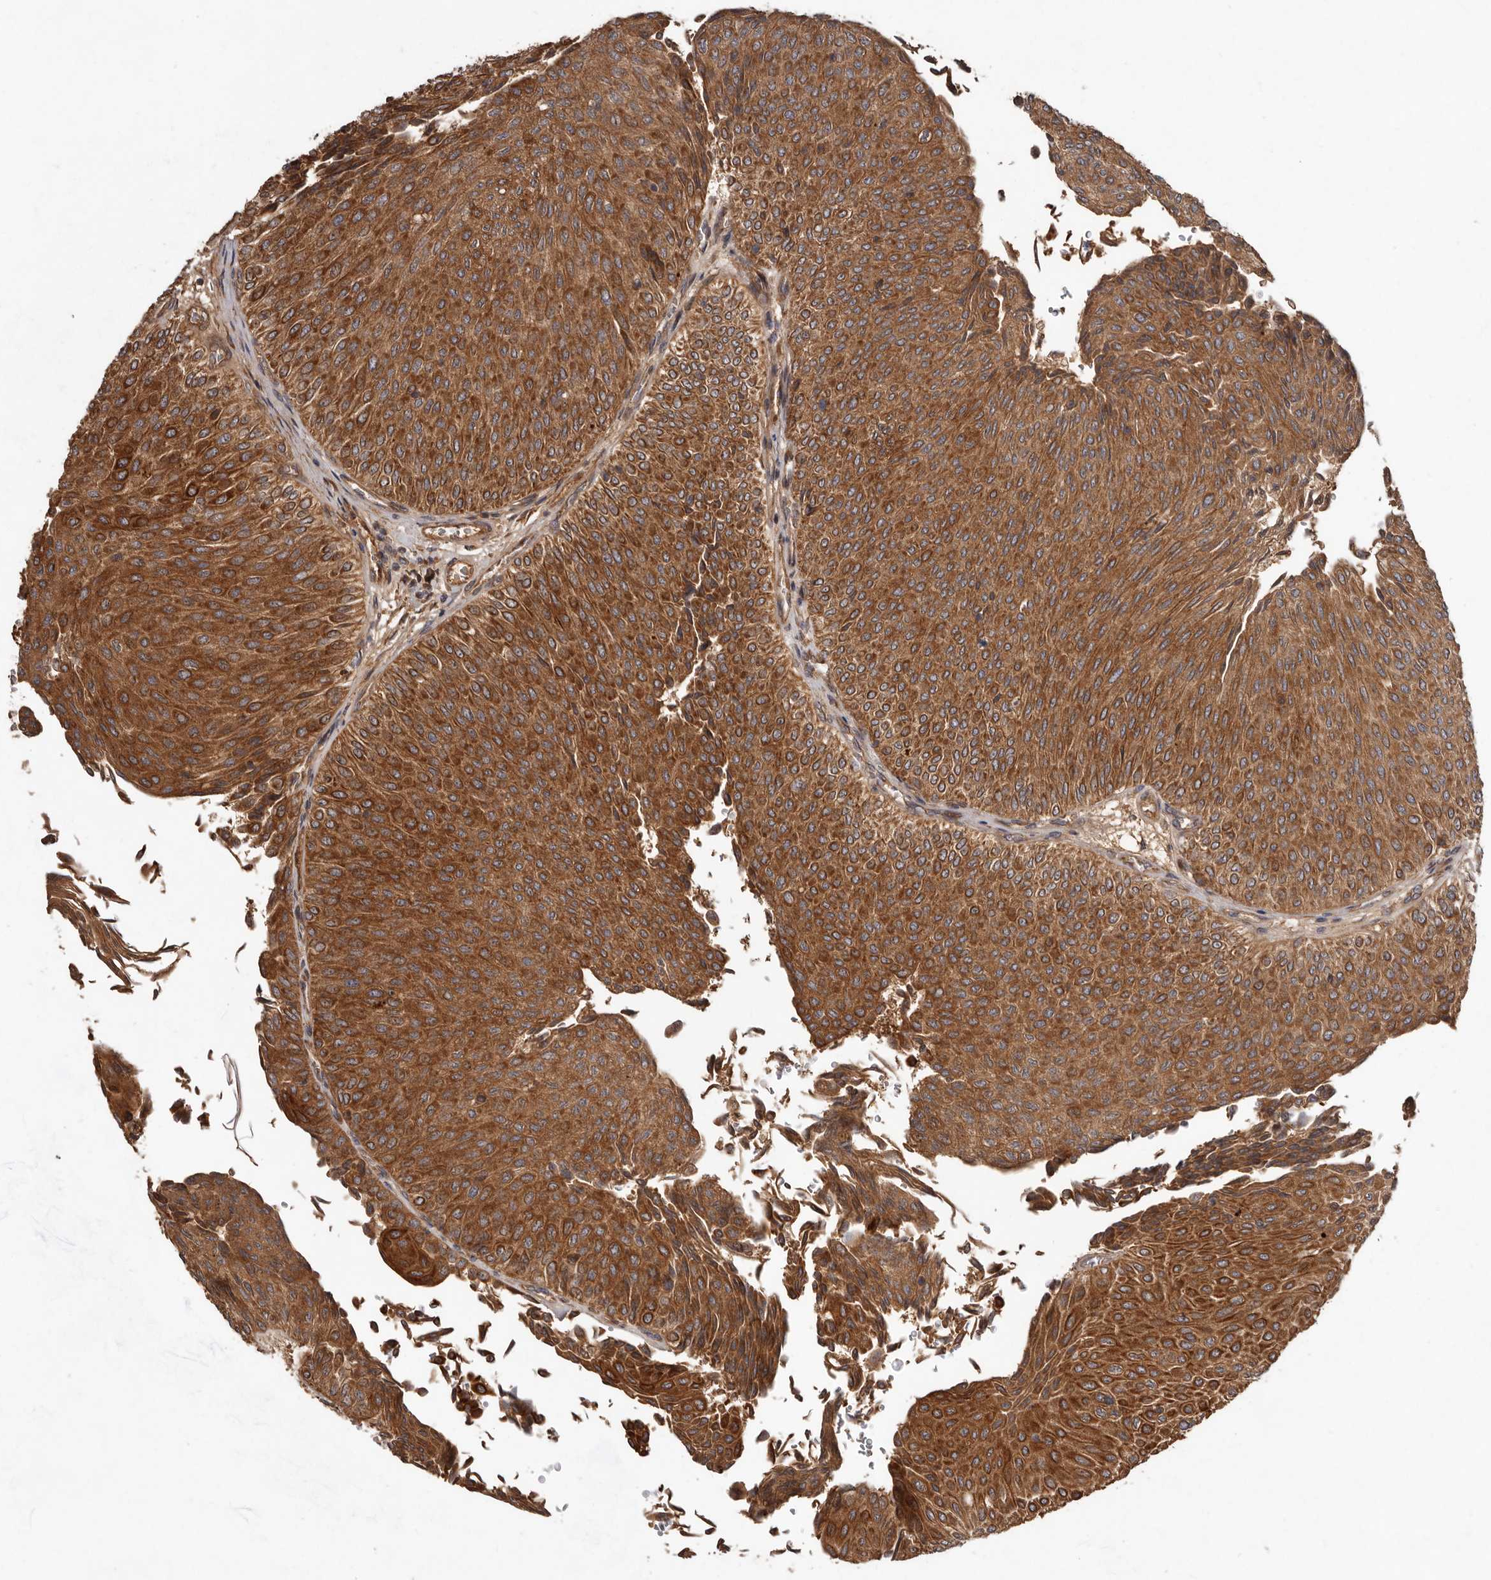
{"staining": {"intensity": "strong", "quantity": ">75%", "location": "cytoplasmic/membranous"}, "tissue": "urothelial cancer", "cell_type": "Tumor cells", "image_type": "cancer", "snomed": [{"axis": "morphology", "description": "Urothelial carcinoma, Low grade"}, {"axis": "topography", "description": "Urinary bladder"}], "caption": "This is an image of IHC staining of urothelial cancer, which shows strong positivity in the cytoplasmic/membranous of tumor cells.", "gene": "STK36", "patient": {"sex": "male", "age": 78}}